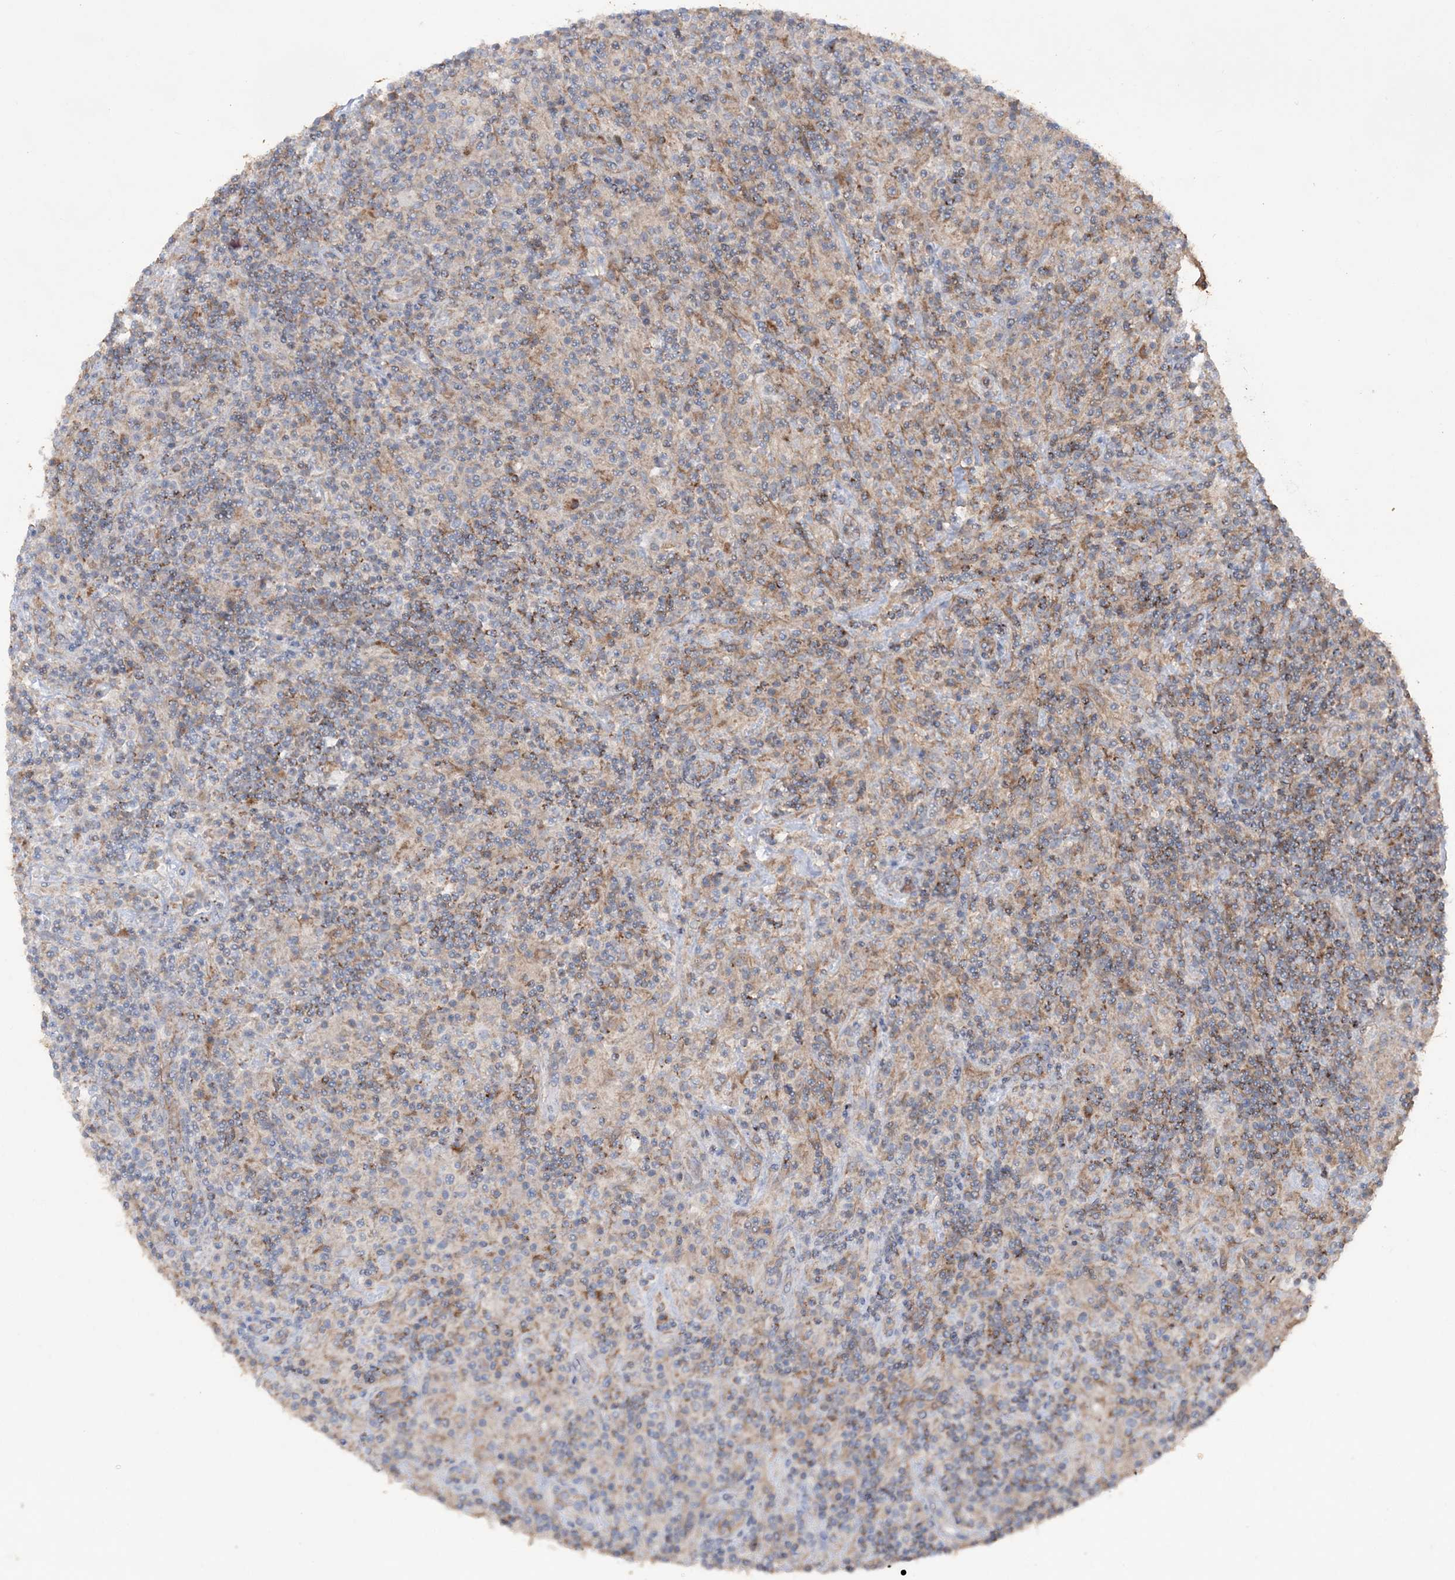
{"staining": {"intensity": "moderate", "quantity": "<25%", "location": "cytoplasmic/membranous"}, "tissue": "lymphoma", "cell_type": "Tumor cells", "image_type": "cancer", "snomed": [{"axis": "morphology", "description": "Hodgkin's disease, NOS"}, {"axis": "topography", "description": "Lymph node"}], "caption": "A low amount of moderate cytoplasmic/membranous positivity is identified in about <25% of tumor cells in Hodgkin's disease tissue.", "gene": "TTC7A", "patient": {"sex": "male", "age": 70}}